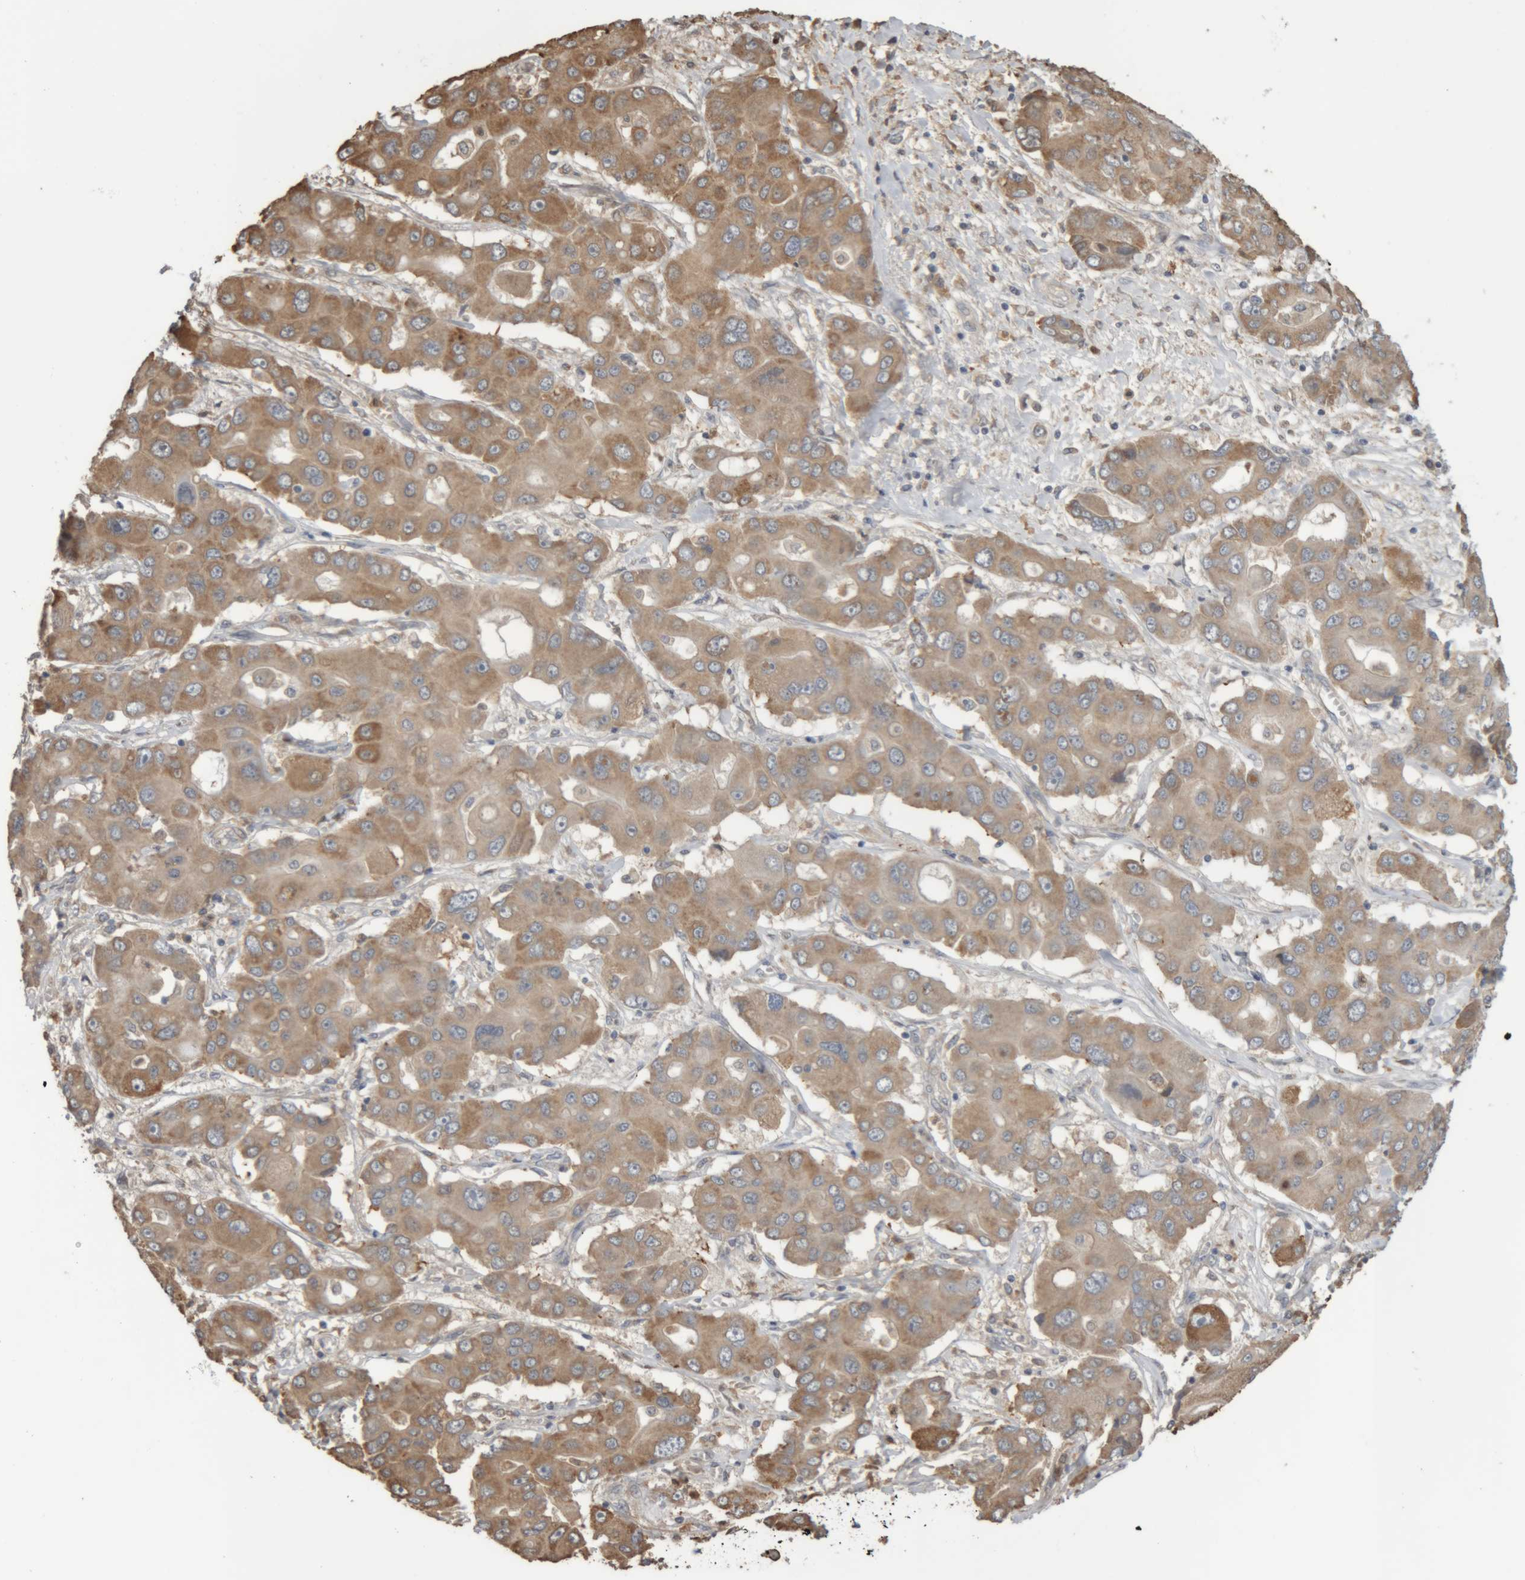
{"staining": {"intensity": "weak", "quantity": ">75%", "location": "cytoplasmic/membranous"}, "tissue": "liver cancer", "cell_type": "Tumor cells", "image_type": "cancer", "snomed": [{"axis": "morphology", "description": "Cholangiocarcinoma"}, {"axis": "topography", "description": "Liver"}], "caption": "IHC photomicrograph of neoplastic tissue: human liver cancer stained using IHC demonstrates low levels of weak protein expression localized specifically in the cytoplasmic/membranous of tumor cells, appearing as a cytoplasmic/membranous brown color.", "gene": "TMED7", "patient": {"sex": "male", "age": 67}}